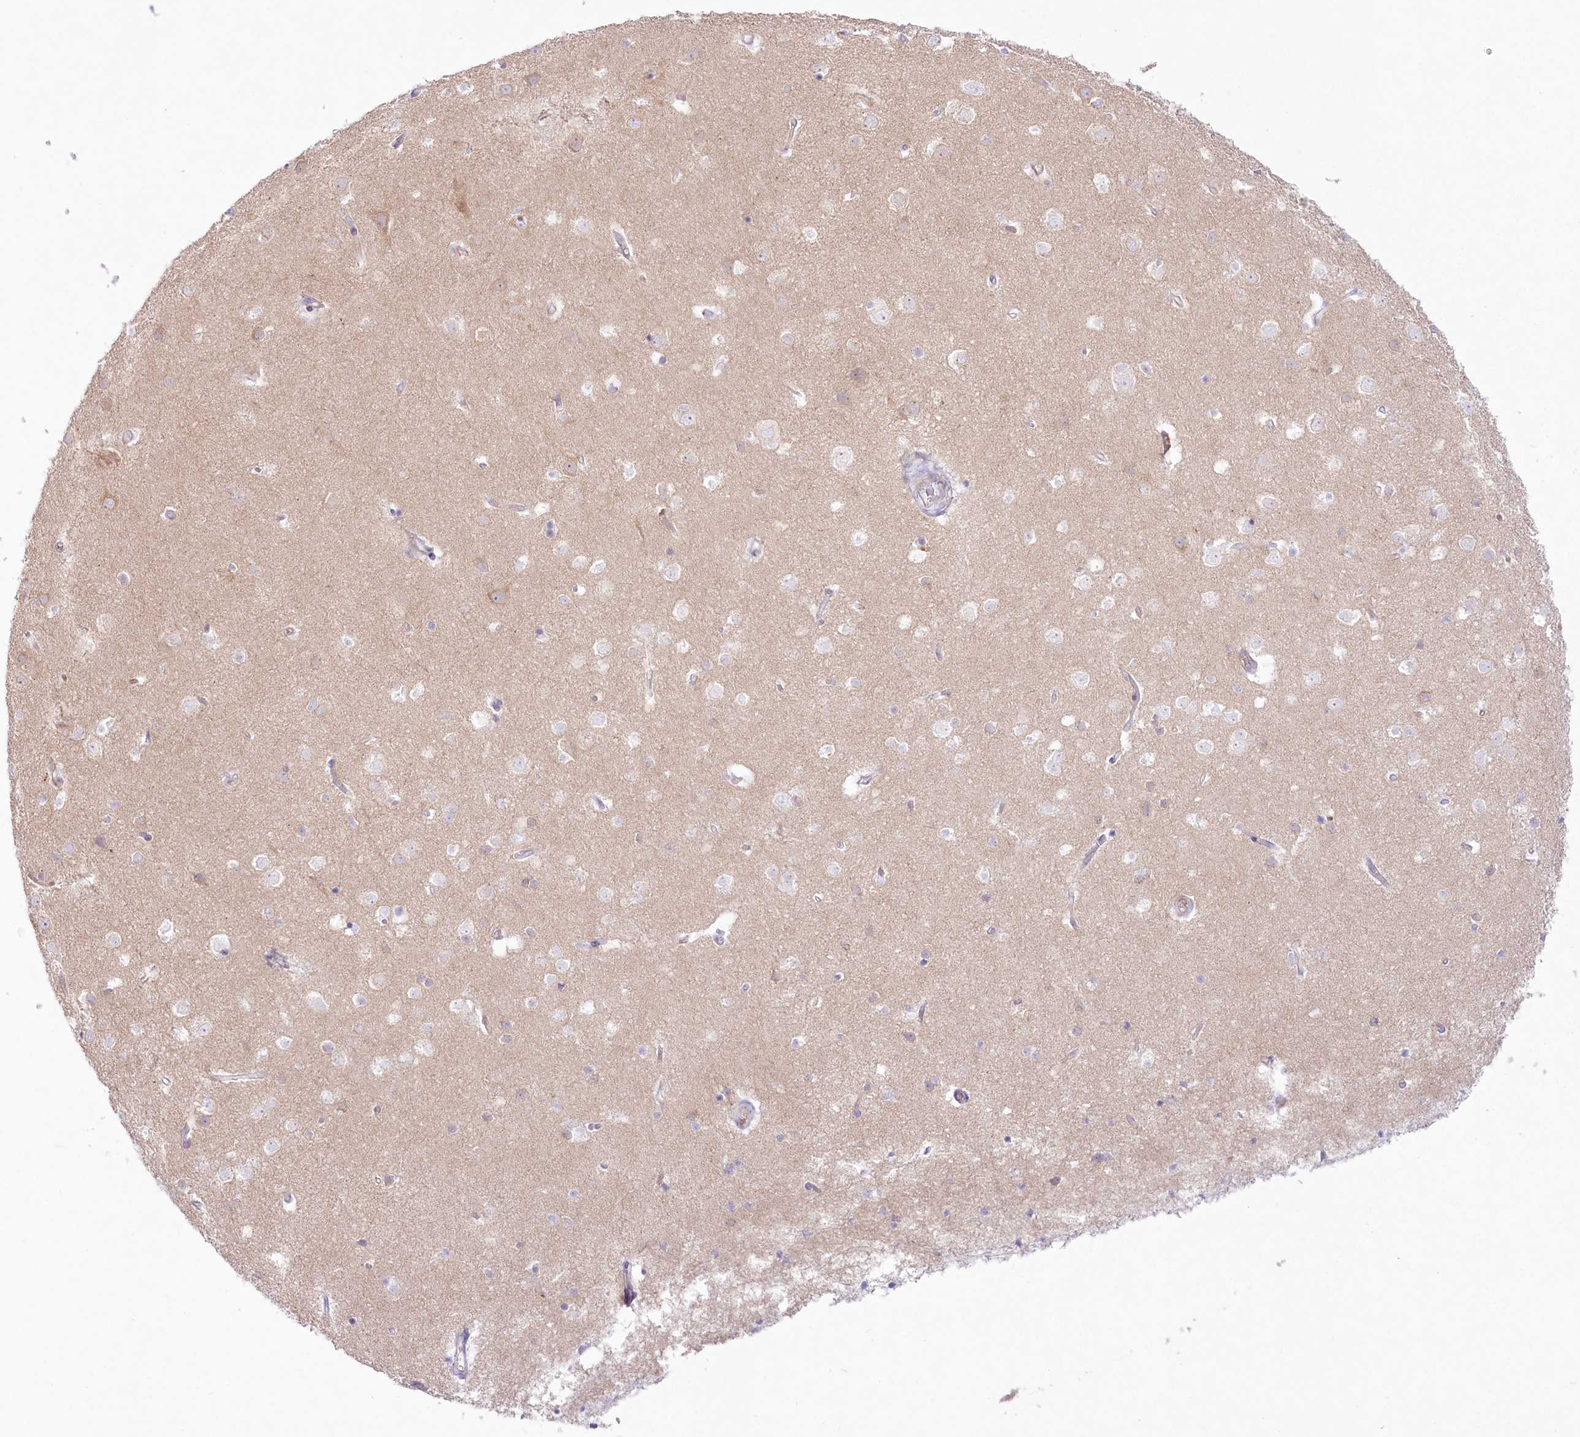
{"staining": {"intensity": "negative", "quantity": "none", "location": "none"}, "tissue": "cerebral cortex", "cell_type": "Endothelial cells", "image_type": "normal", "snomed": [{"axis": "morphology", "description": "Normal tissue, NOS"}, {"axis": "topography", "description": "Cerebral cortex"}], "caption": "The photomicrograph displays no significant expression in endothelial cells of cerebral cortex.", "gene": "ZNF843", "patient": {"sex": "male", "age": 54}}